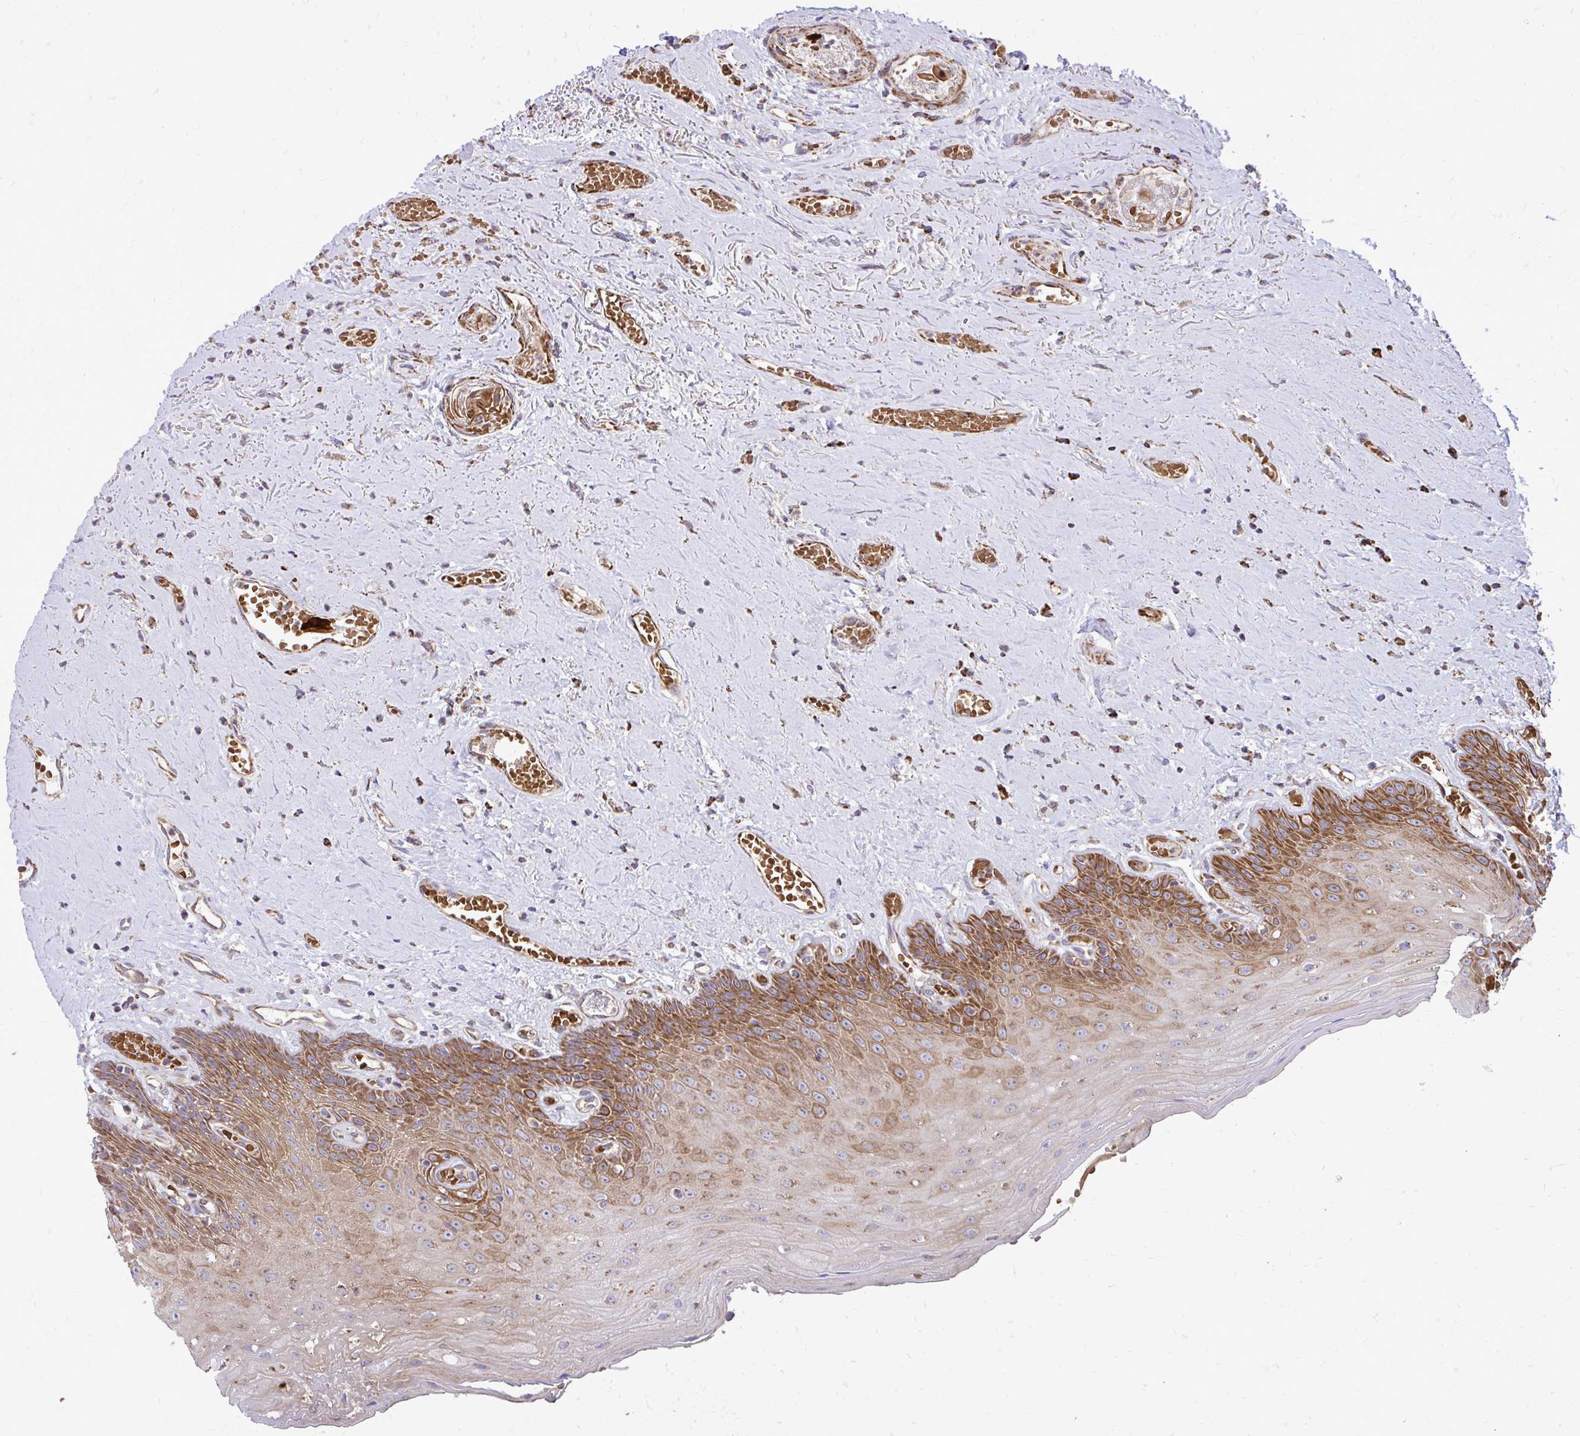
{"staining": {"intensity": "moderate", "quantity": "25%-75%", "location": "cytoplasmic/membranous"}, "tissue": "oral mucosa", "cell_type": "Squamous epithelial cells", "image_type": "normal", "snomed": [{"axis": "morphology", "description": "Normal tissue, NOS"}, {"axis": "morphology", "description": "Squamous cell carcinoma, NOS"}, {"axis": "topography", "description": "Oral tissue"}, {"axis": "topography", "description": "Peripheral nerve tissue"}, {"axis": "topography", "description": "Head-Neck"}], "caption": "Immunohistochemical staining of unremarkable human oral mucosa exhibits 25%-75% levels of moderate cytoplasmic/membranous protein positivity in approximately 25%-75% of squamous epithelial cells. The staining is performed using DAB brown chromogen to label protein expression. The nuclei are counter-stained blue using hematoxylin.", "gene": "UBE2C", "patient": {"sex": "female", "age": 59}}